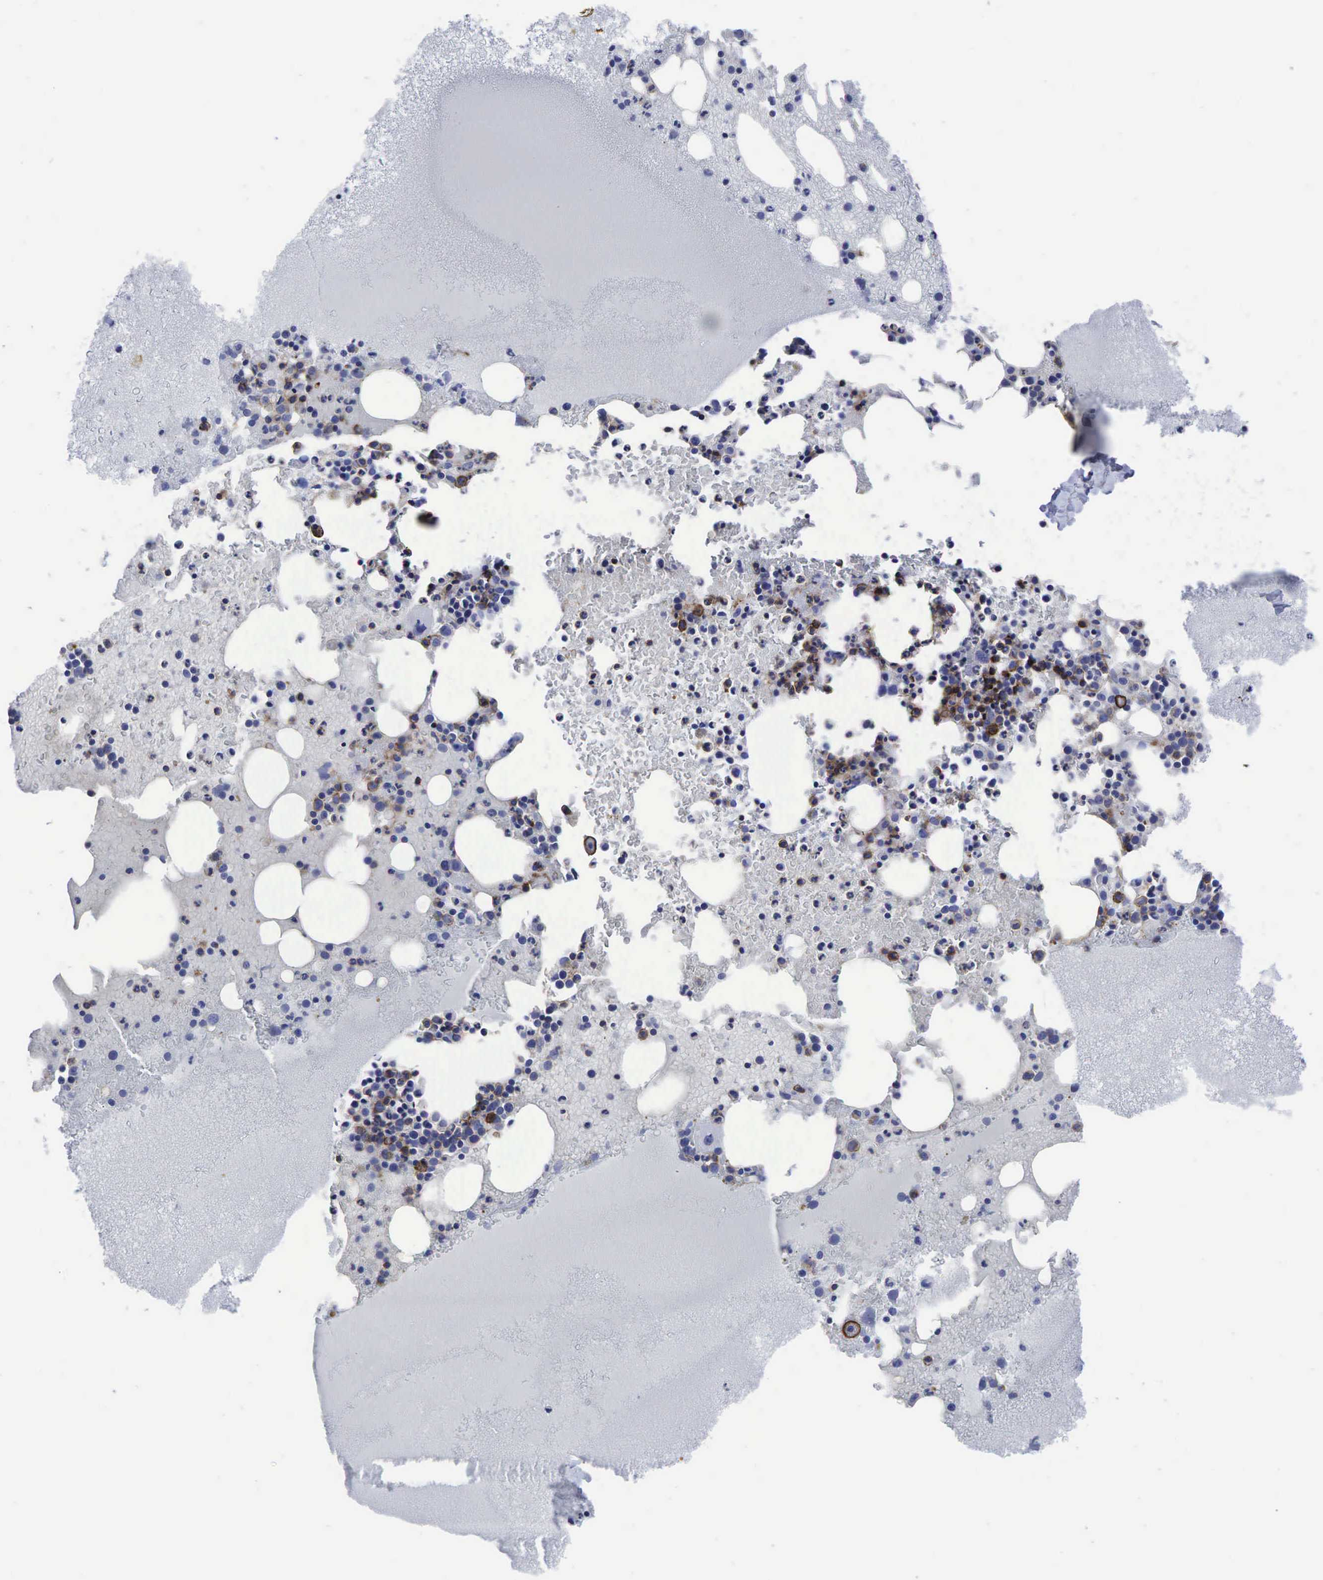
{"staining": {"intensity": "moderate", "quantity": "25%-75%", "location": "cytoplasmic/membranous"}, "tissue": "bone marrow", "cell_type": "Hematopoietic cells", "image_type": "normal", "snomed": [{"axis": "morphology", "description": "Normal tissue, NOS"}, {"axis": "topography", "description": "Bone marrow"}], "caption": "Immunohistochemistry (IHC) of unremarkable human bone marrow exhibits medium levels of moderate cytoplasmic/membranous positivity in approximately 25%-75% of hematopoietic cells. (Brightfield microscopy of DAB IHC at high magnification).", "gene": "CD44", "patient": {"sex": "female", "age": 74}}